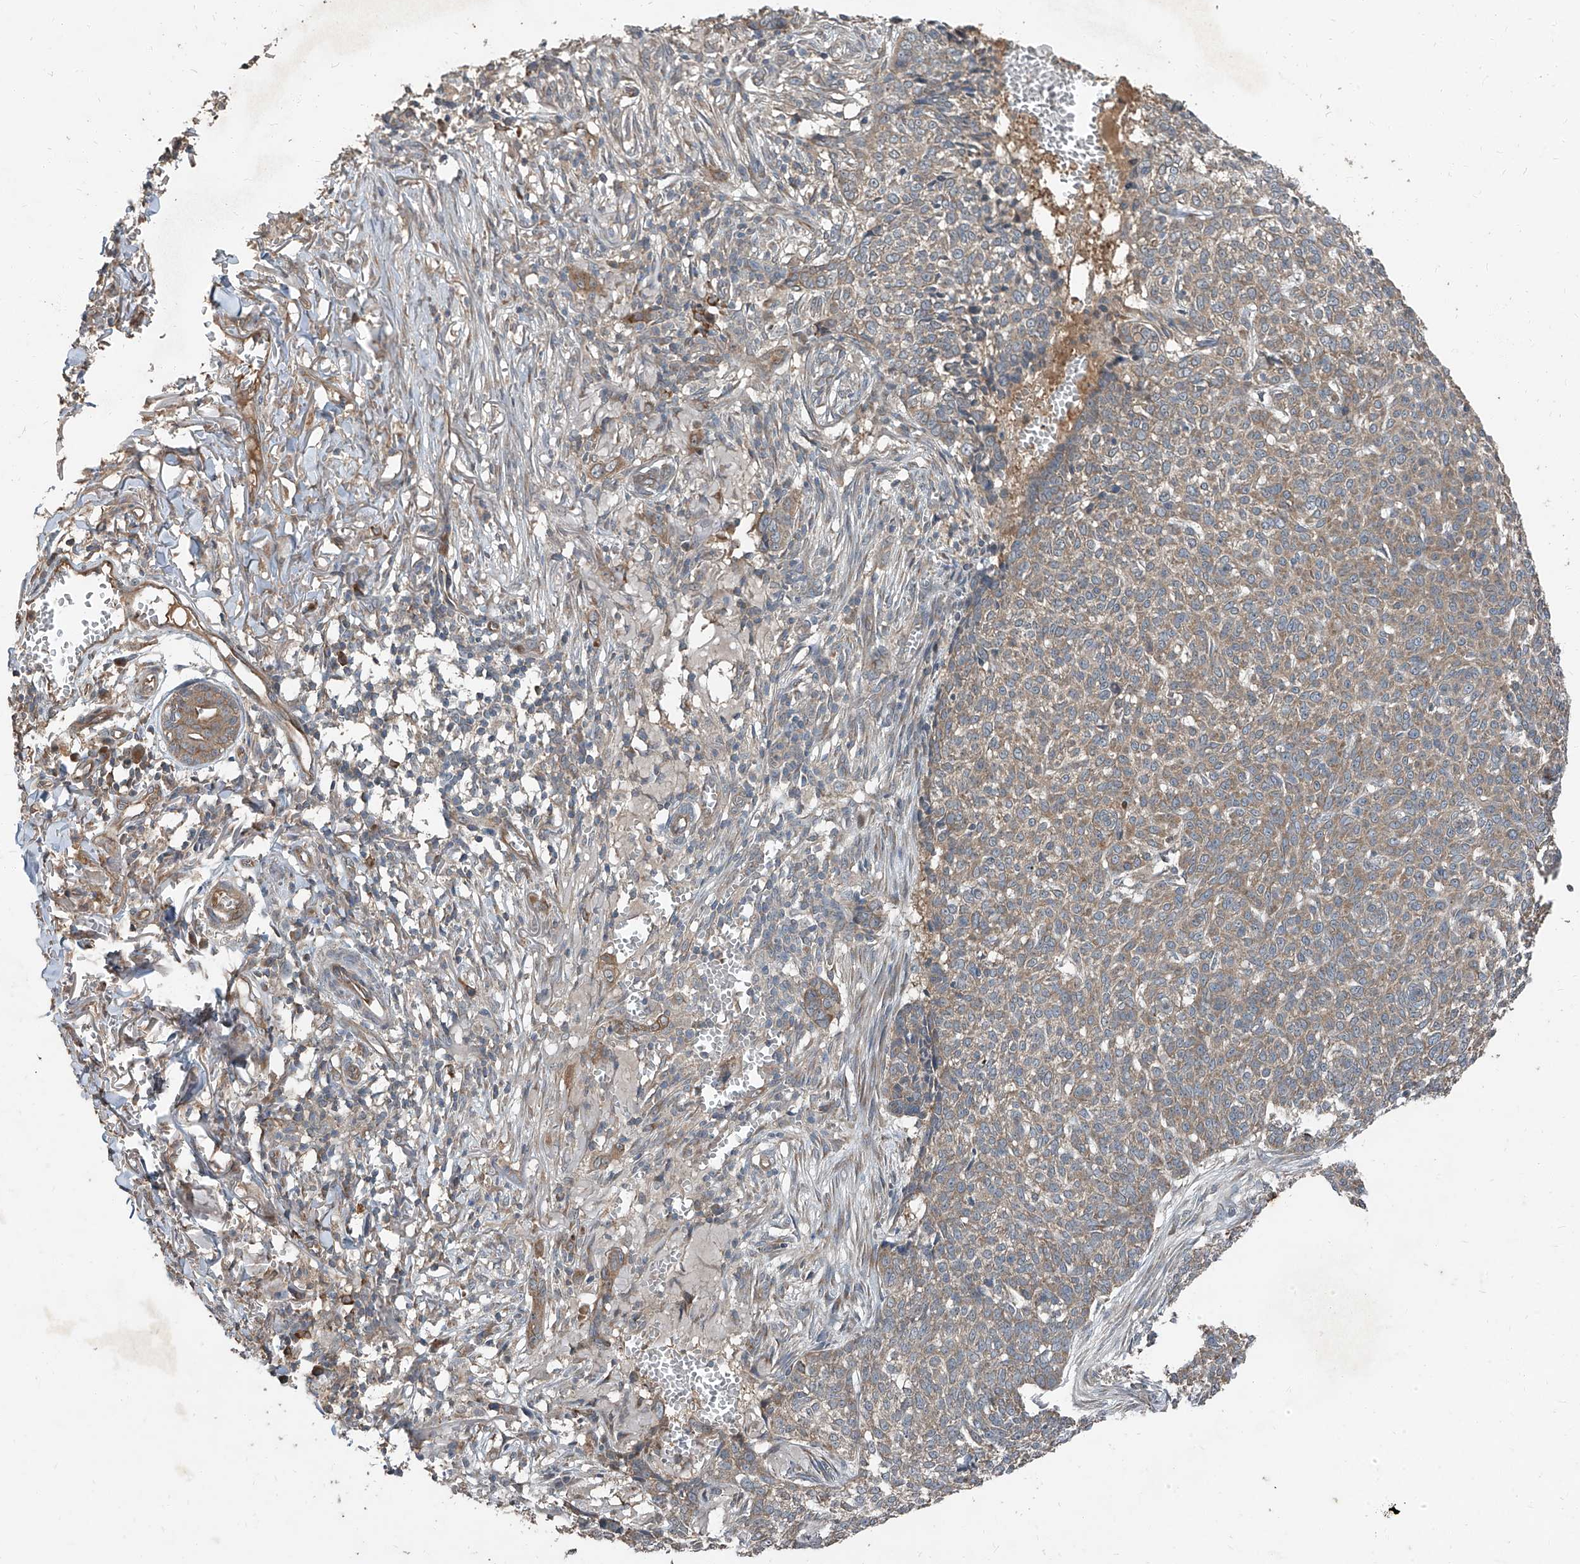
{"staining": {"intensity": "moderate", "quantity": ">75%", "location": "cytoplasmic/membranous"}, "tissue": "skin cancer", "cell_type": "Tumor cells", "image_type": "cancer", "snomed": [{"axis": "morphology", "description": "Basal cell carcinoma"}, {"axis": "topography", "description": "Skin"}], "caption": "A photomicrograph of human basal cell carcinoma (skin) stained for a protein reveals moderate cytoplasmic/membranous brown staining in tumor cells.", "gene": "CCN1", "patient": {"sex": "male", "age": 85}}